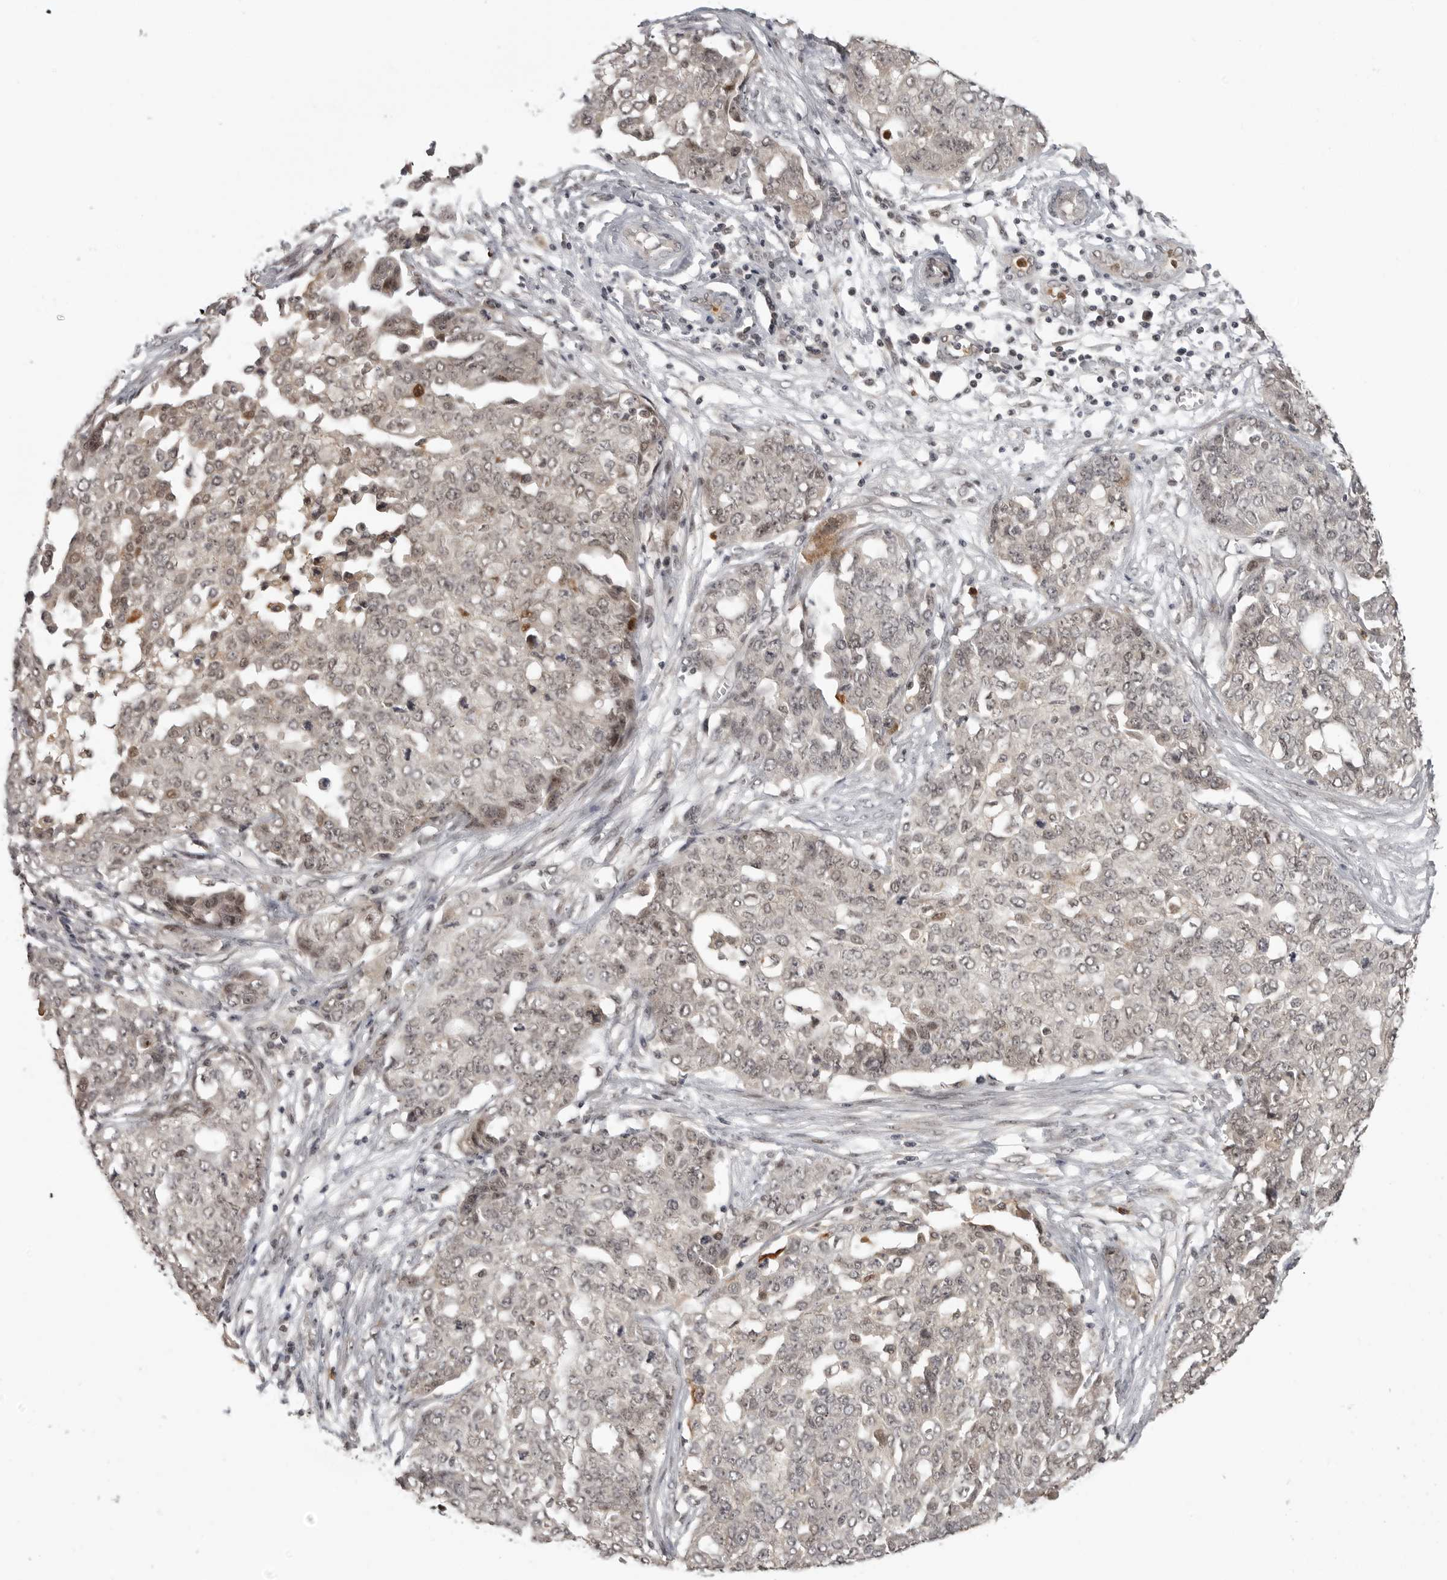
{"staining": {"intensity": "weak", "quantity": ">75%", "location": "cytoplasmic/membranous,nuclear"}, "tissue": "ovarian cancer", "cell_type": "Tumor cells", "image_type": "cancer", "snomed": [{"axis": "morphology", "description": "Cystadenocarcinoma, serous, NOS"}, {"axis": "topography", "description": "Soft tissue"}, {"axis": "topography", "description": "Ovary"}], "caption": "Weak cytoplasmic/membranous and nuclear staining for a protein is identified in about >75% of tumor cells of ovarian serous cystadenocarcinoma using IHC.", "gene": "PEG3", "patient": {"sex": "female", "age": 57}}